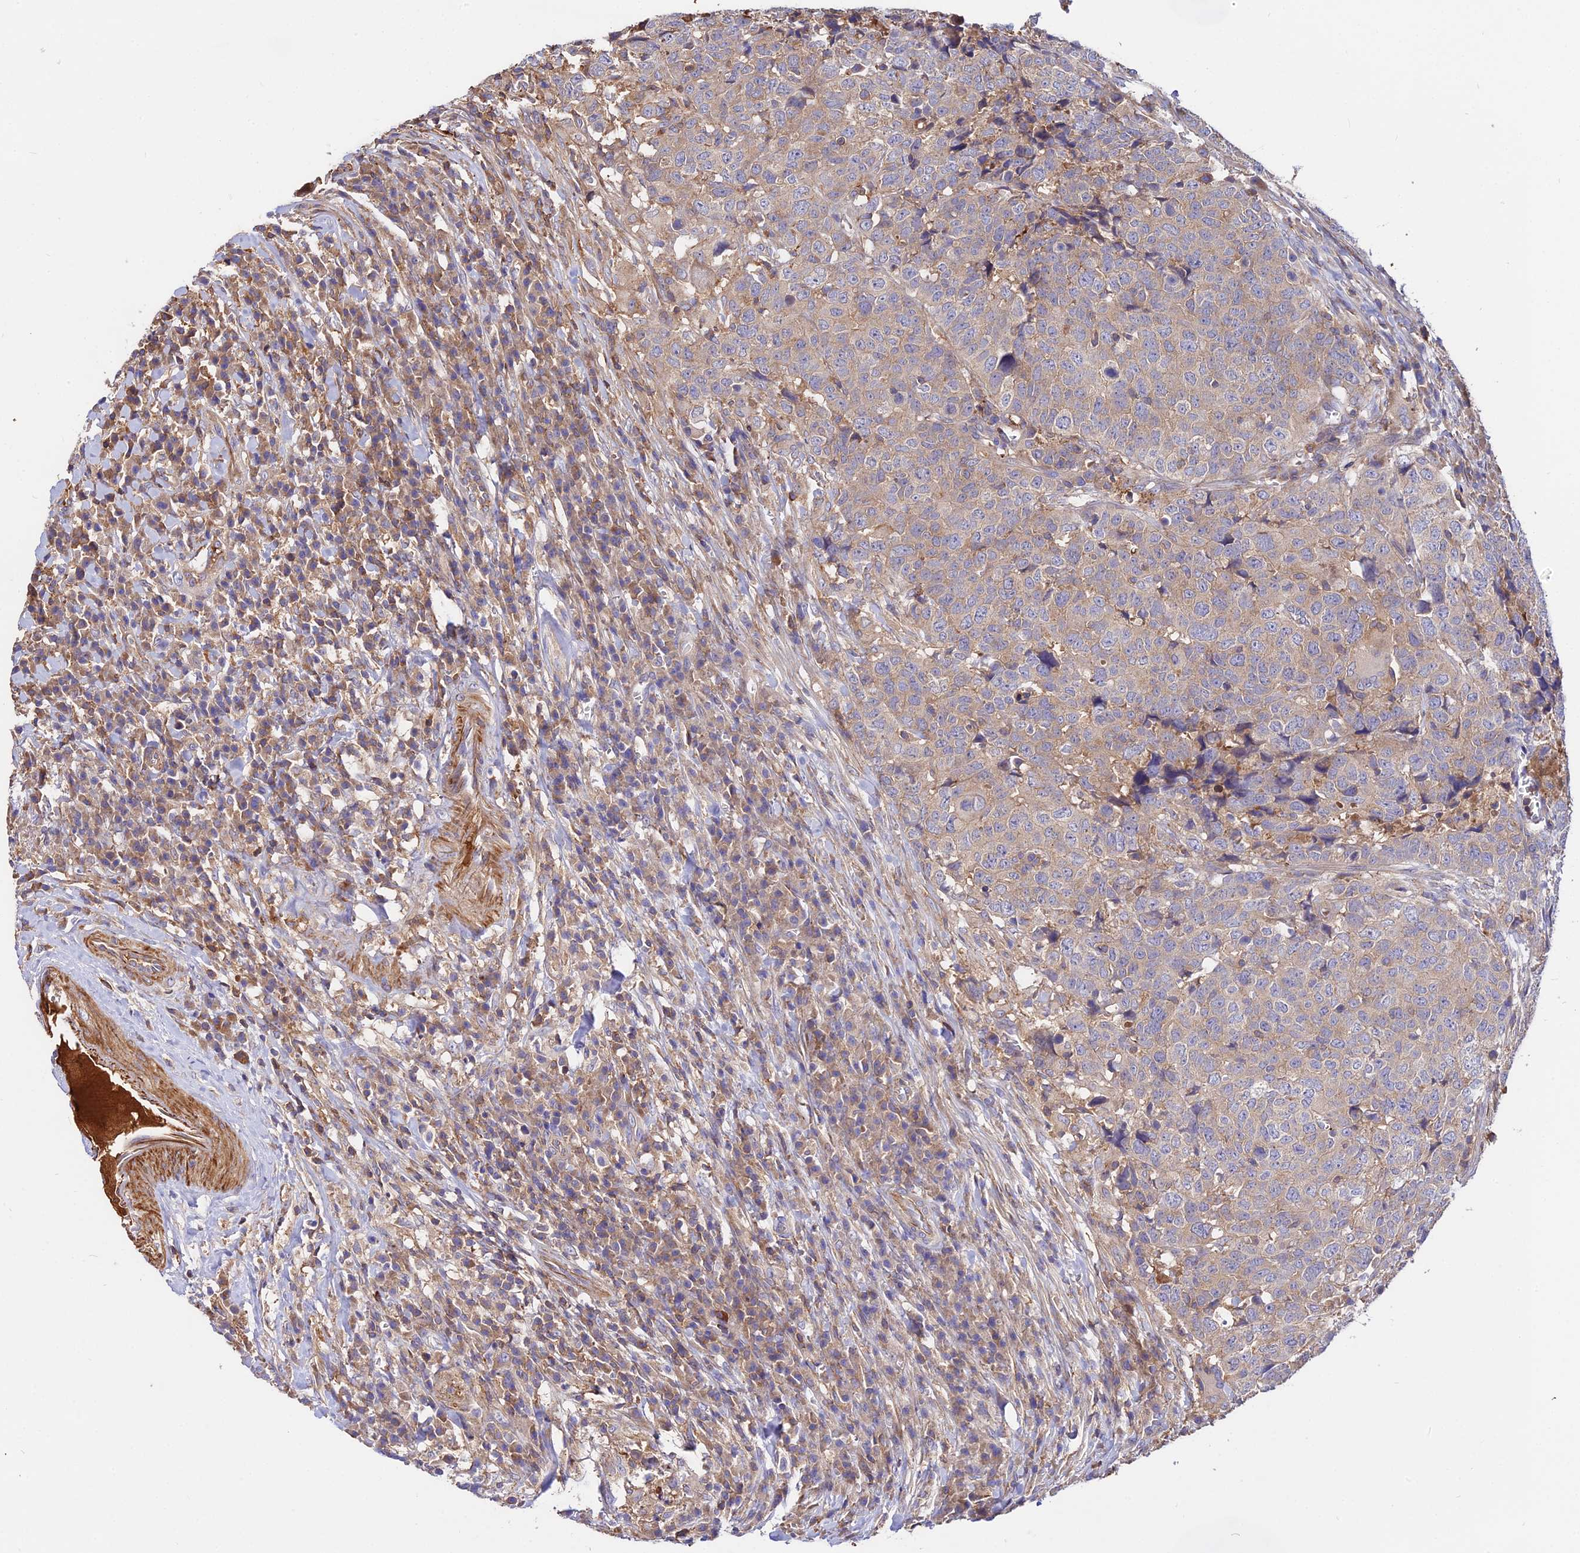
{"staining": {"intensity": "weak", "quantity": "25%-75%", "location": "cytoplasmic/membranous"}, "tissue": "head and neck cancer", "cell_type": "Tumor cells", "image_type": "cancer", "snomed": [{"axis": "morphology", "description": "Squamous cell carcinoma, NOS"}, {"axis": "topography", "description": "Head-Neck"}], "caption": "Immunohistochemical staining of head and neck squamous cell carcinoma reveals low levels of weak cytoplasmic/membranous protein expression in about 25%-75% of tumor cells. (DAB IHC, brown staining for protein, blue staining for nuclei).", "gene": "PYM1", "patient": {"sex": "male", "age": 66}}